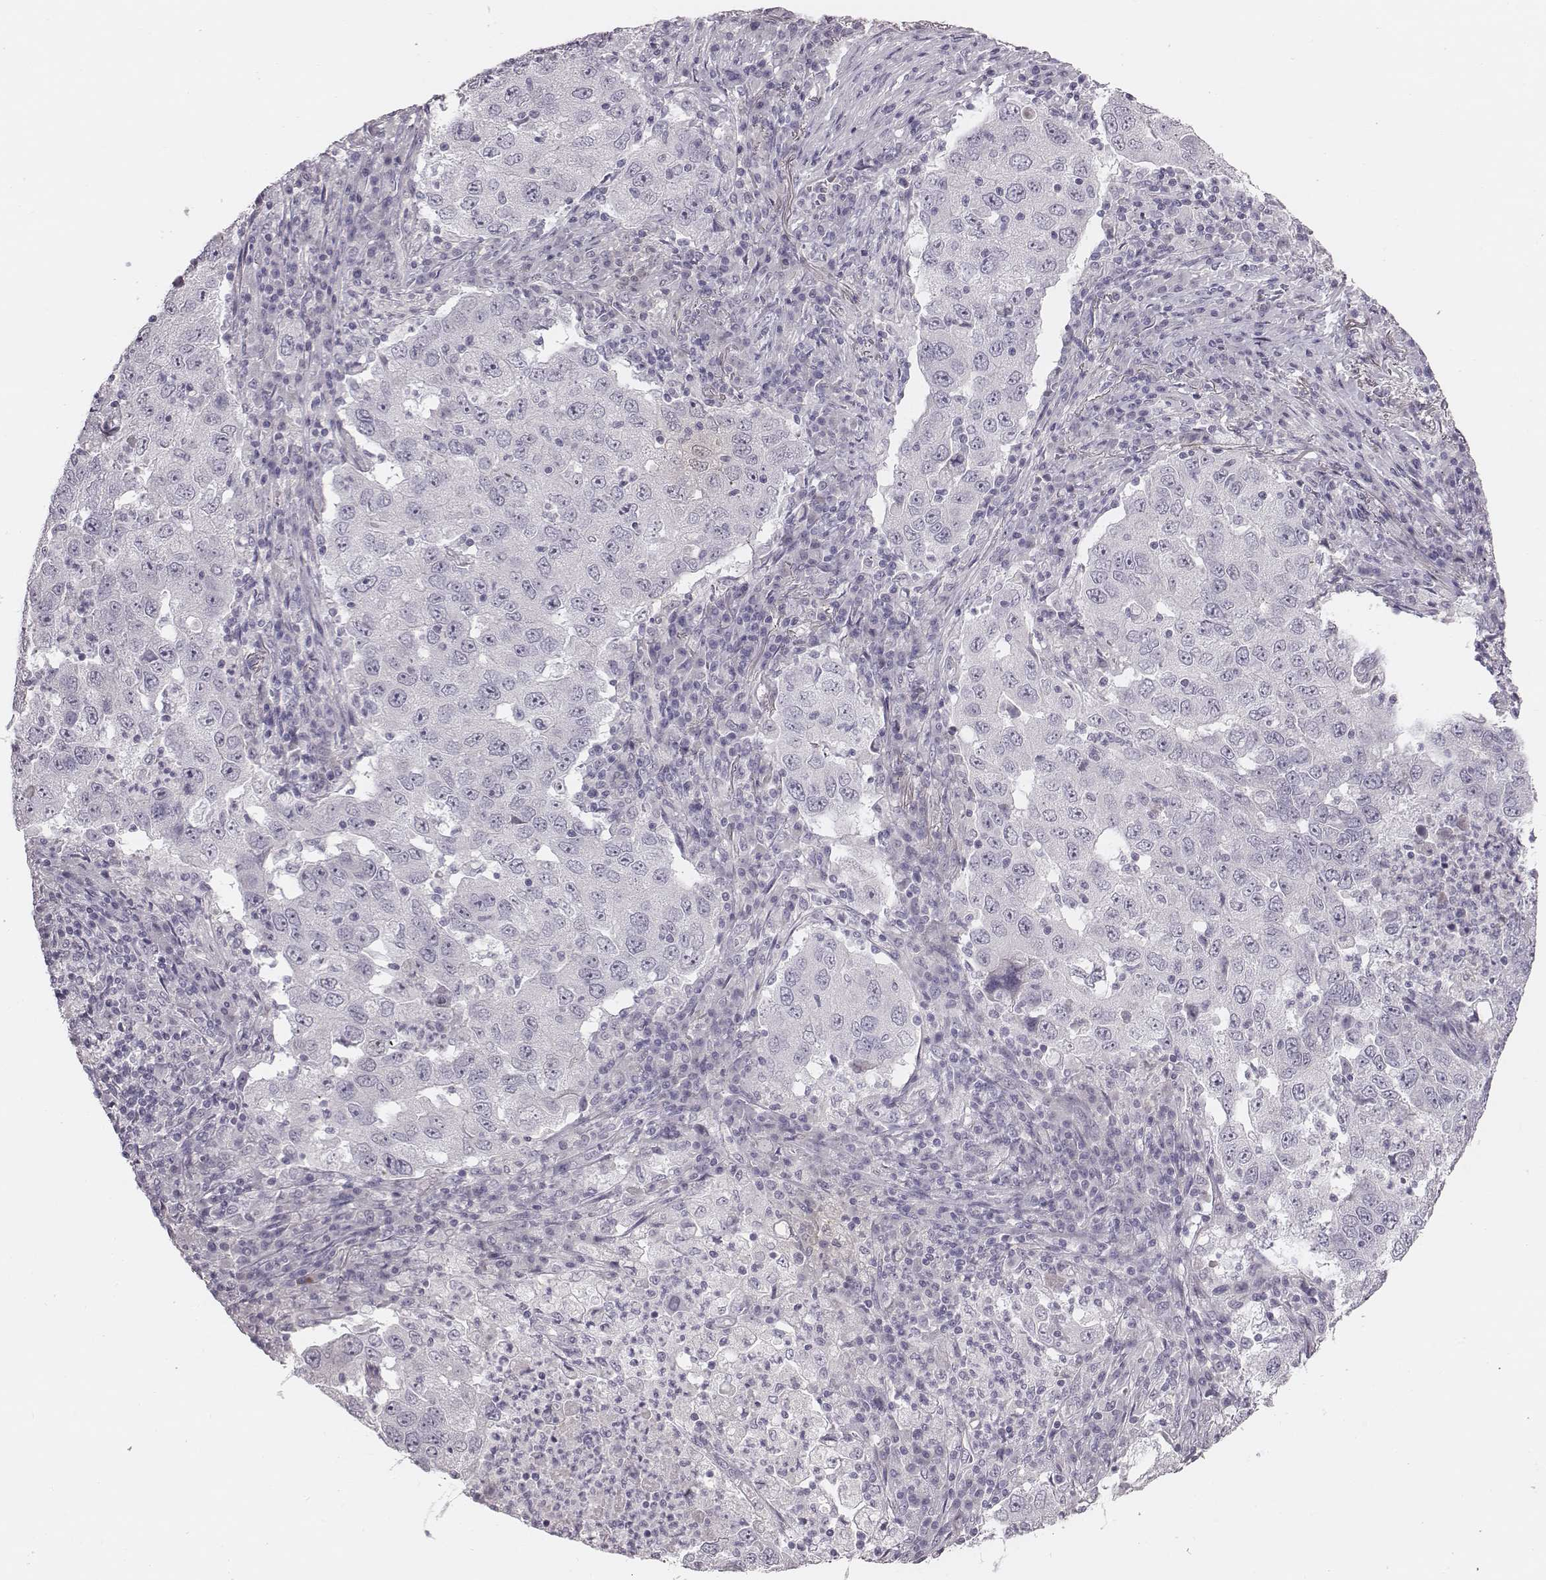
{"staining": {"intensity": "negative", "quantity": "none", "location": "none"}, "tissue": "lung cancer", "cell_type": "Tumor cells", "image_type": "cancer", "snomed": [{"axis": "morphology", "description": "Adenocarcinoma, NOS"}, {"axis": "topography", "description": "Lung"}], "caption": "A photomicrograph of human lung cancer (adenocarcinoma) is negative for staining in tumor cells.", "gene": "CACNG4", "patient": {"sex": "male", "age": 73}}